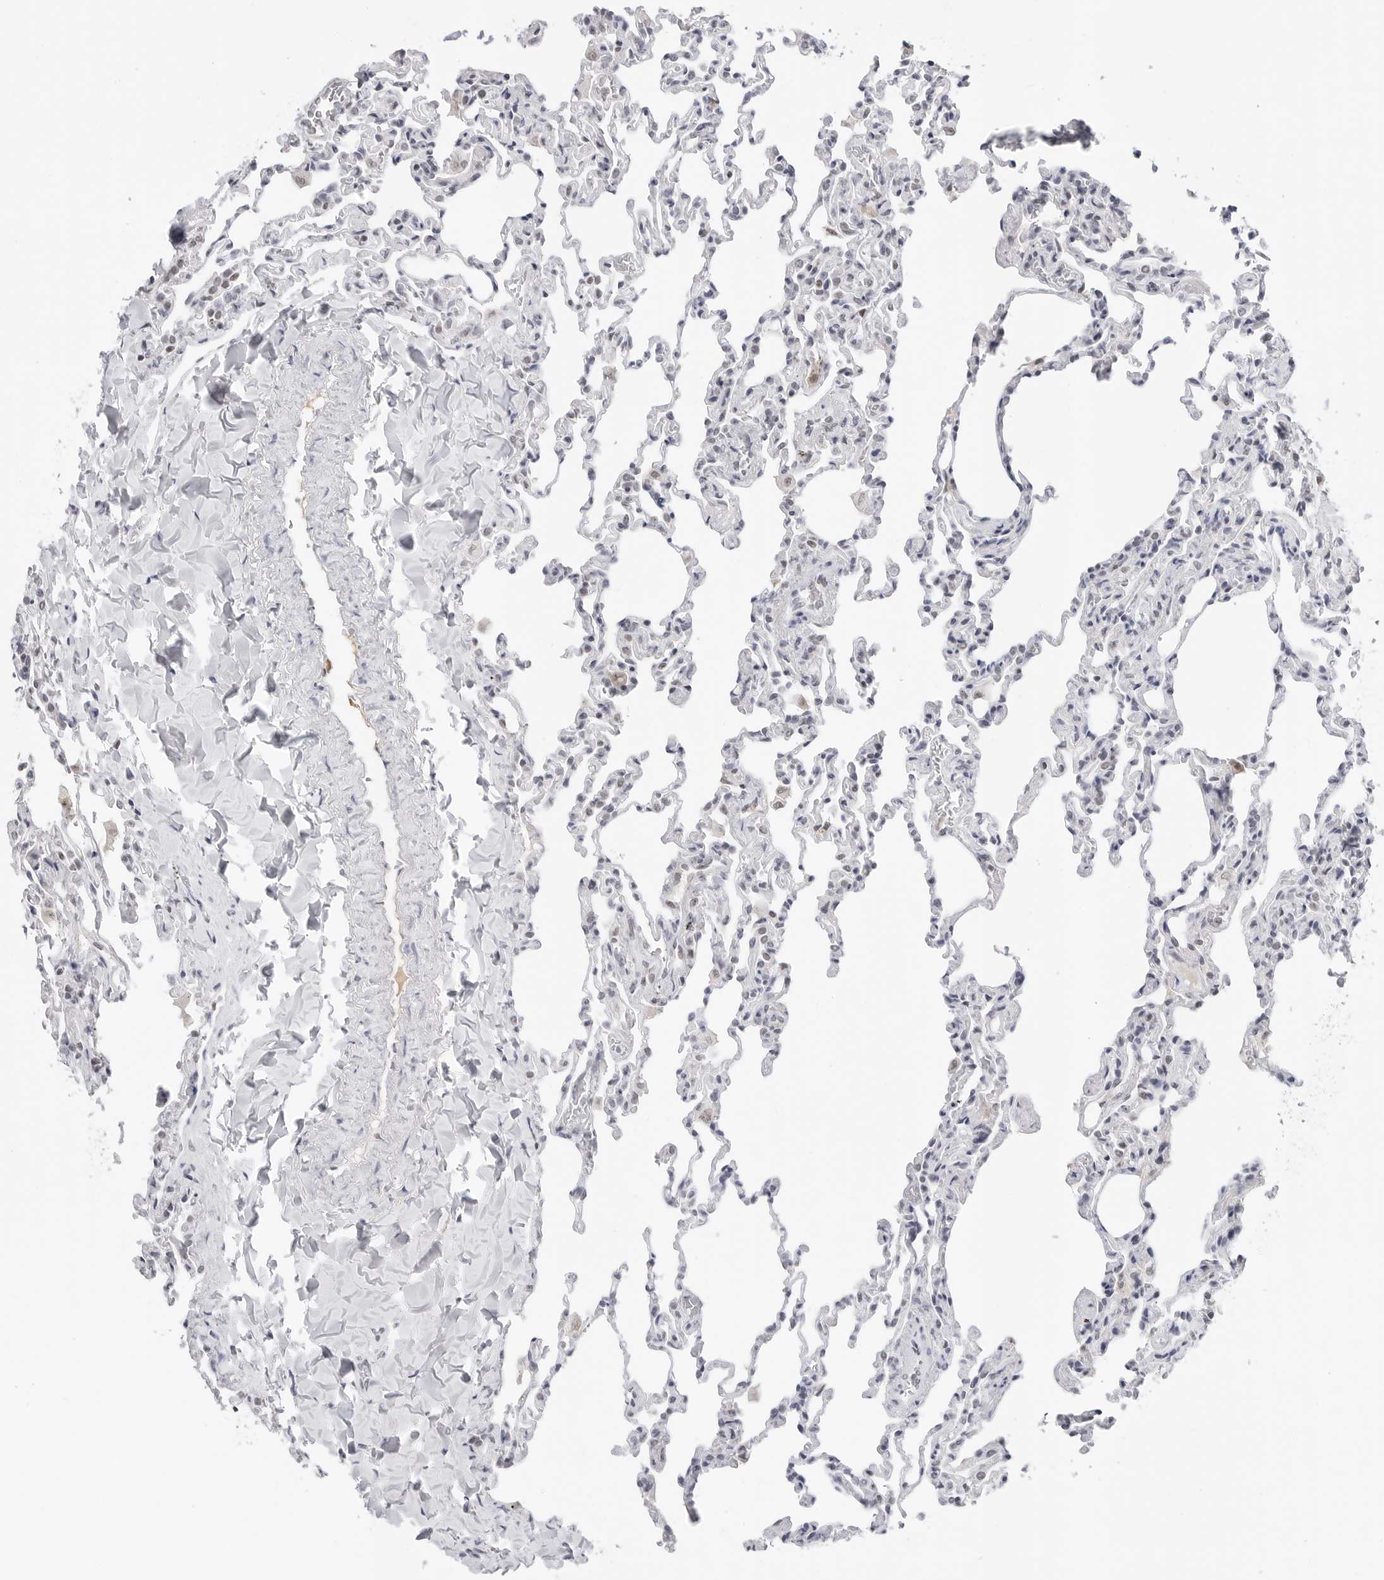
{"staining": {"intensity": "negative", "quantity": "none", "location": "none"}, "tissue": "lung", "cell_type": "Alveolar cells", "image_type": "normal", "snomed": [{"axis": "morphology", "description": "Normal tissue, NOS"}, {"axis": "topography", "description": "Lung"}], "caption": "Human lung stained for a protein using immunohistochemistry demonstrates no staining in alveolar cells.", "gene": "WRAP53", "patient": {"sex": "male", "age": 20}}